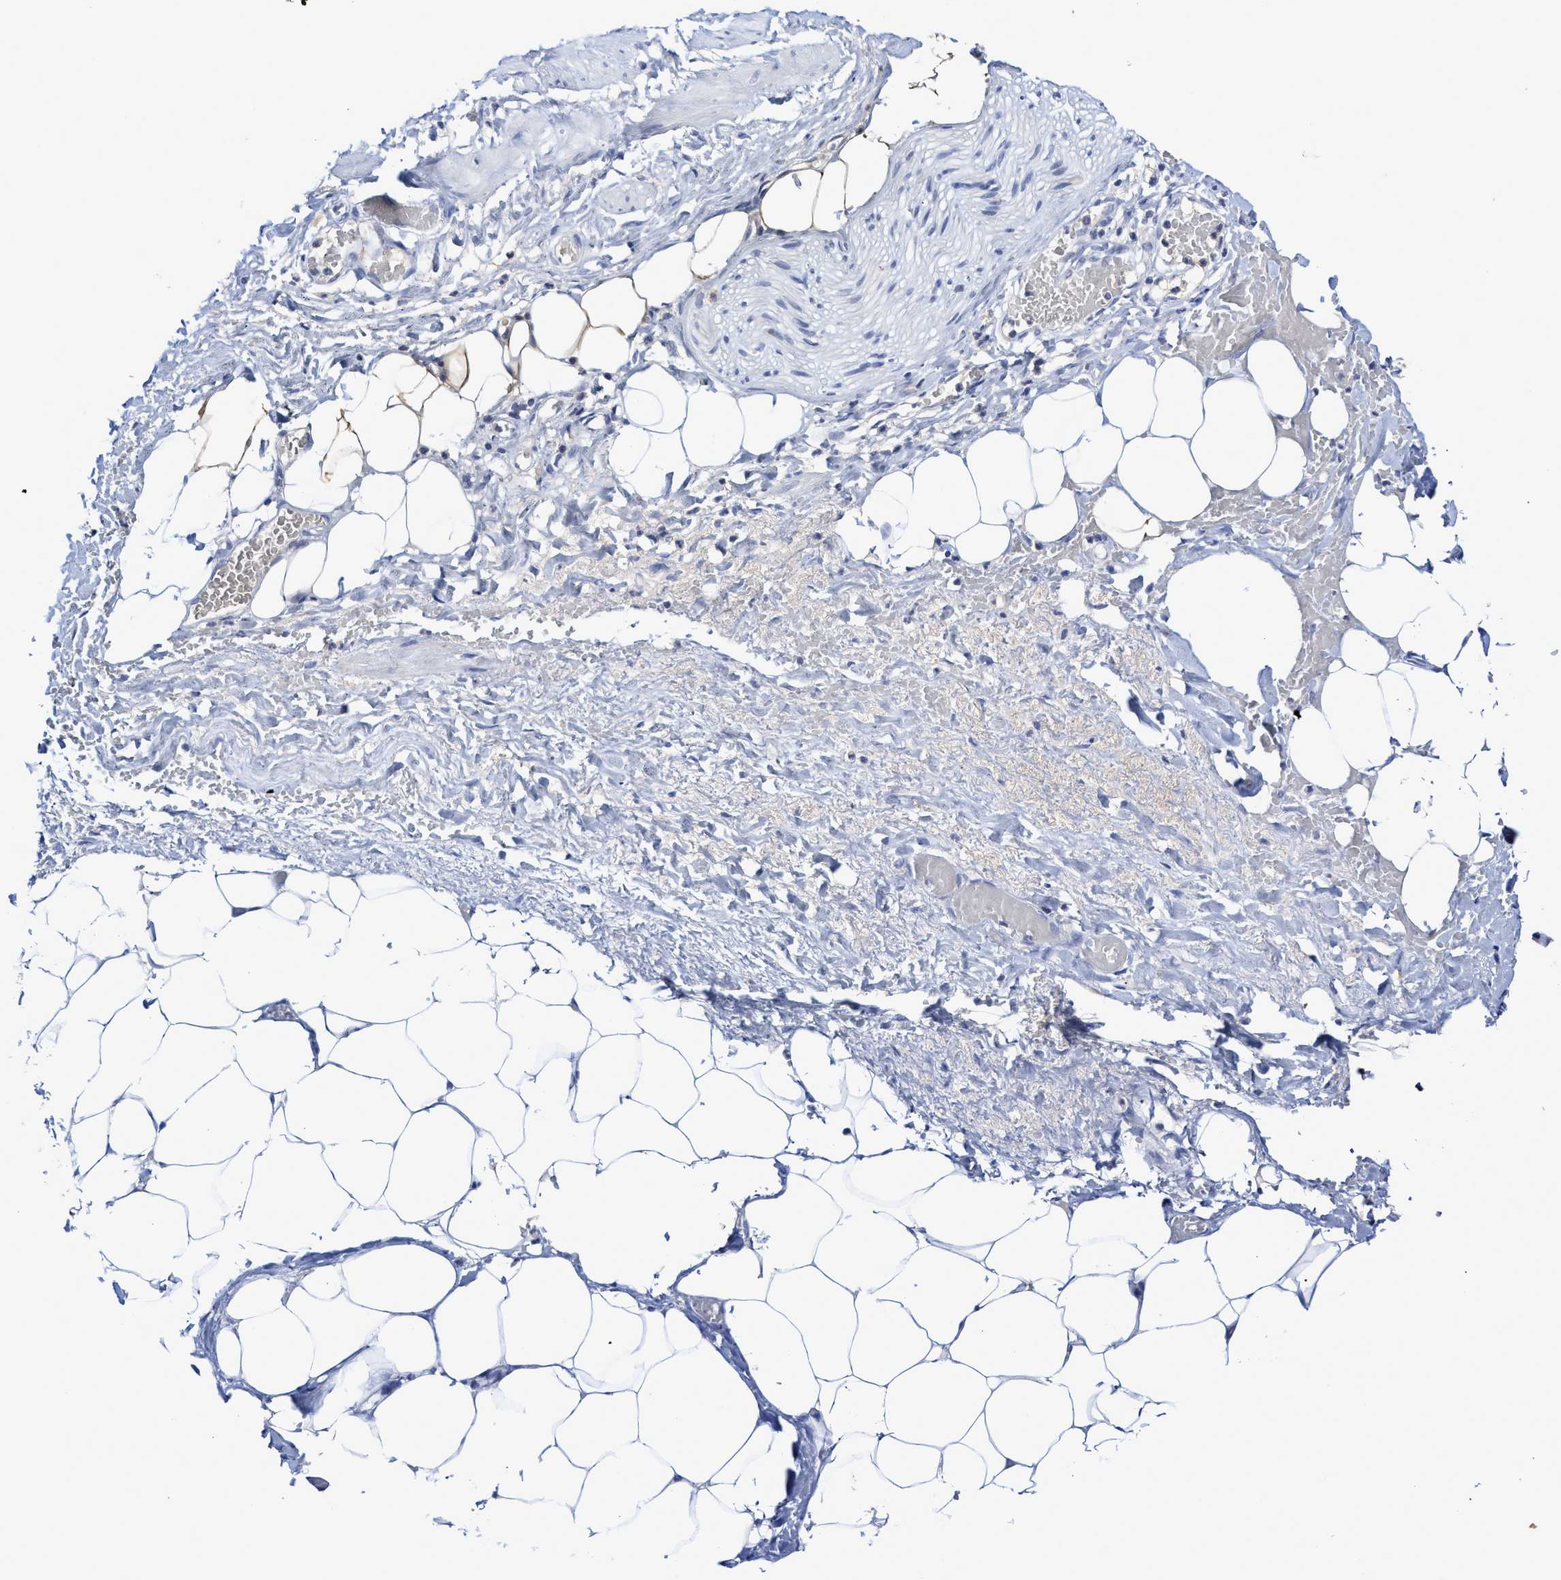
{"staining": {"intensity": "negative", "quantity": "none", "location": "none"}, "tissue": "adipose tissue", "cell_type": "Adipocytes", "image_type": "normal", "snomed": [{"axis": "morphology", "description": "Normal tissue, NOS"}, {"axis": "topography", "description": "Soft tissue"}, {"axis": "topography", "description": "Vascular tissue"}], "caption": "This is a micrograph of immunohistochemistry staining of unremarkable adipose tissue, which shows no positivity in adipocytes.", "gene": "C2", "patient": {"sex": "female", "age": 35}}